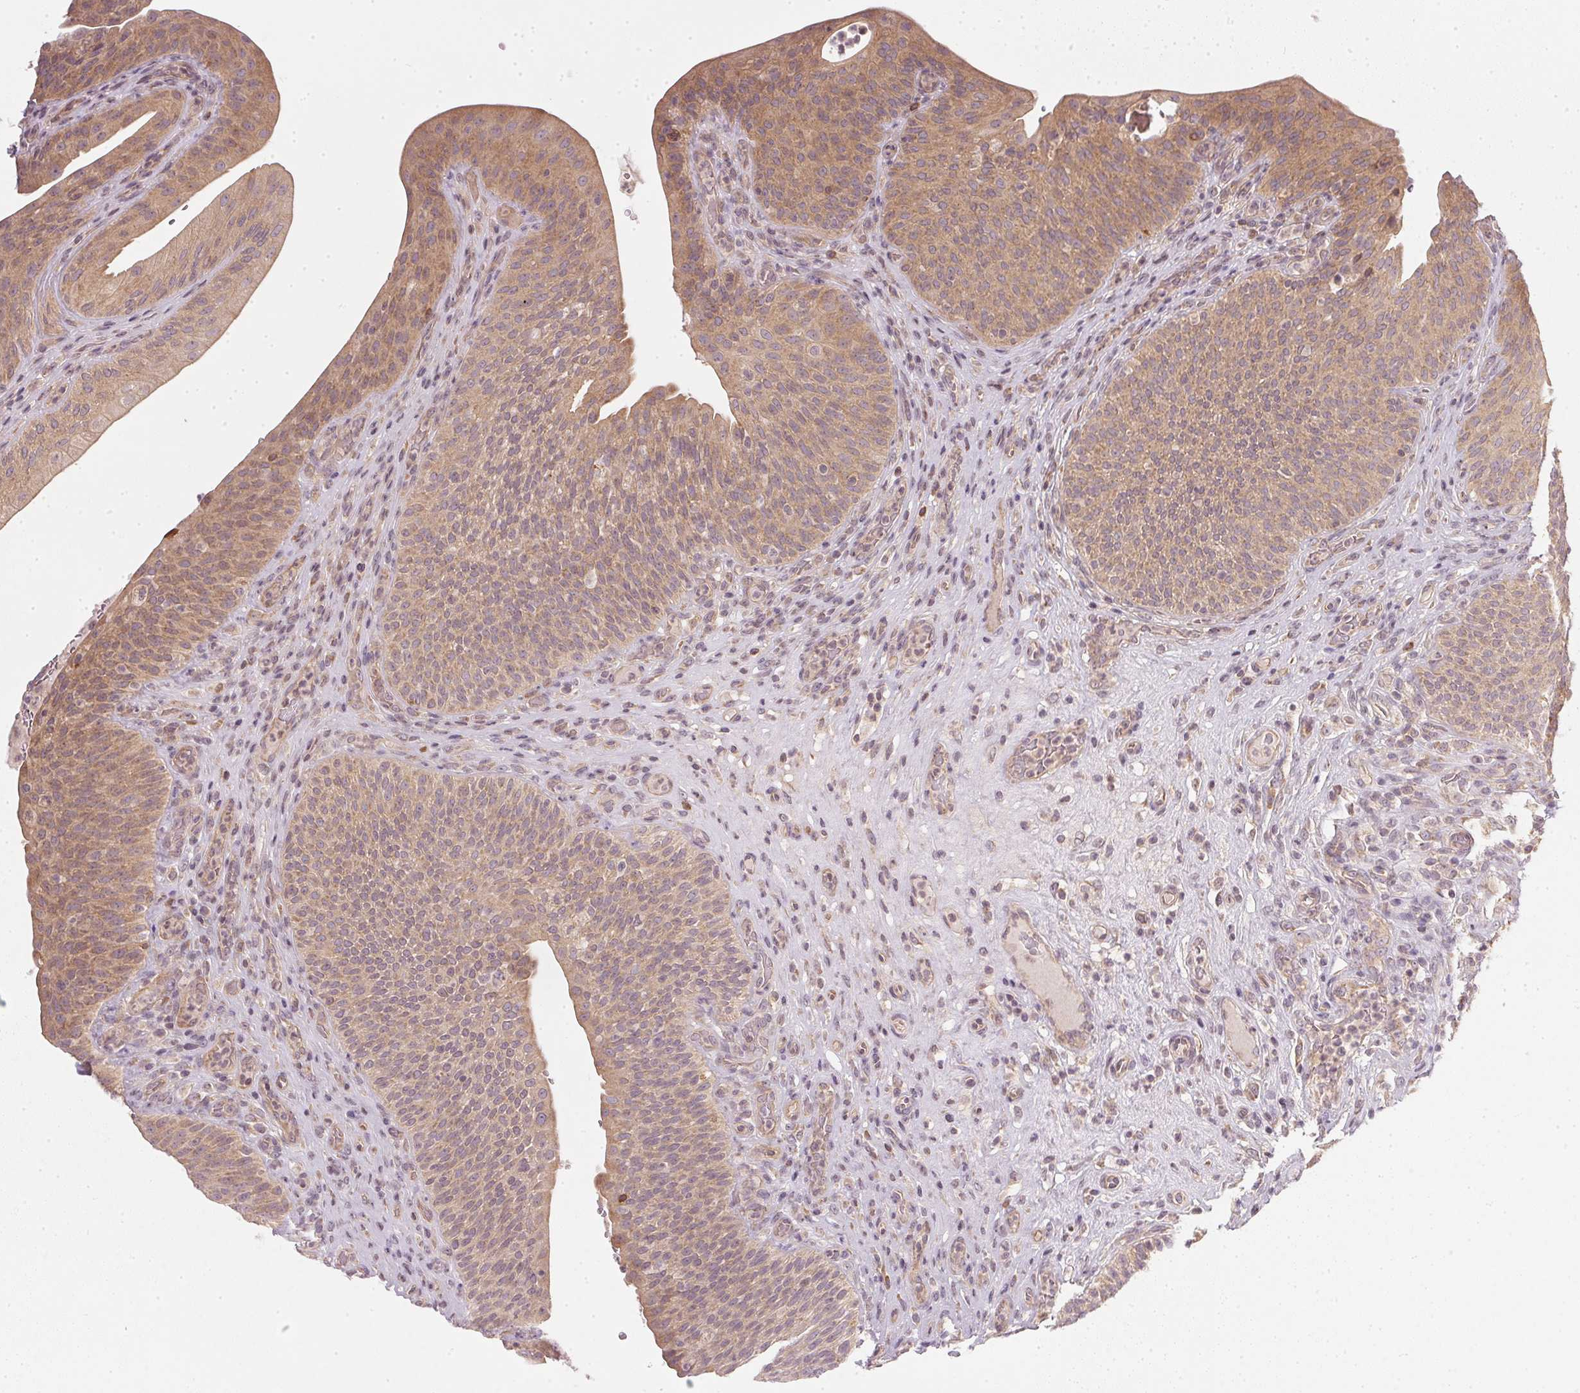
{"staining": {"intensity": "weak", "quantity": ">75%", "location": "cytoplasmic/membranous"}, "tissue": "urinary bladder", "cell_type": "Urothelial cells", "image_type": "normal", "snomed": [{"axis": "morphology", "description": "Normal tissue, NOS"}, {"axis": "topography", "description": "Urinary bladder"}, {"axis": "topography", "description": "Peripheral nerve tissue"}], "caption": "Human urinary bladder stained with a protein marker displays weak staining in urothelial cells.", "gene": "NADK2", "patient": {"sex": "male", "age": 66}}